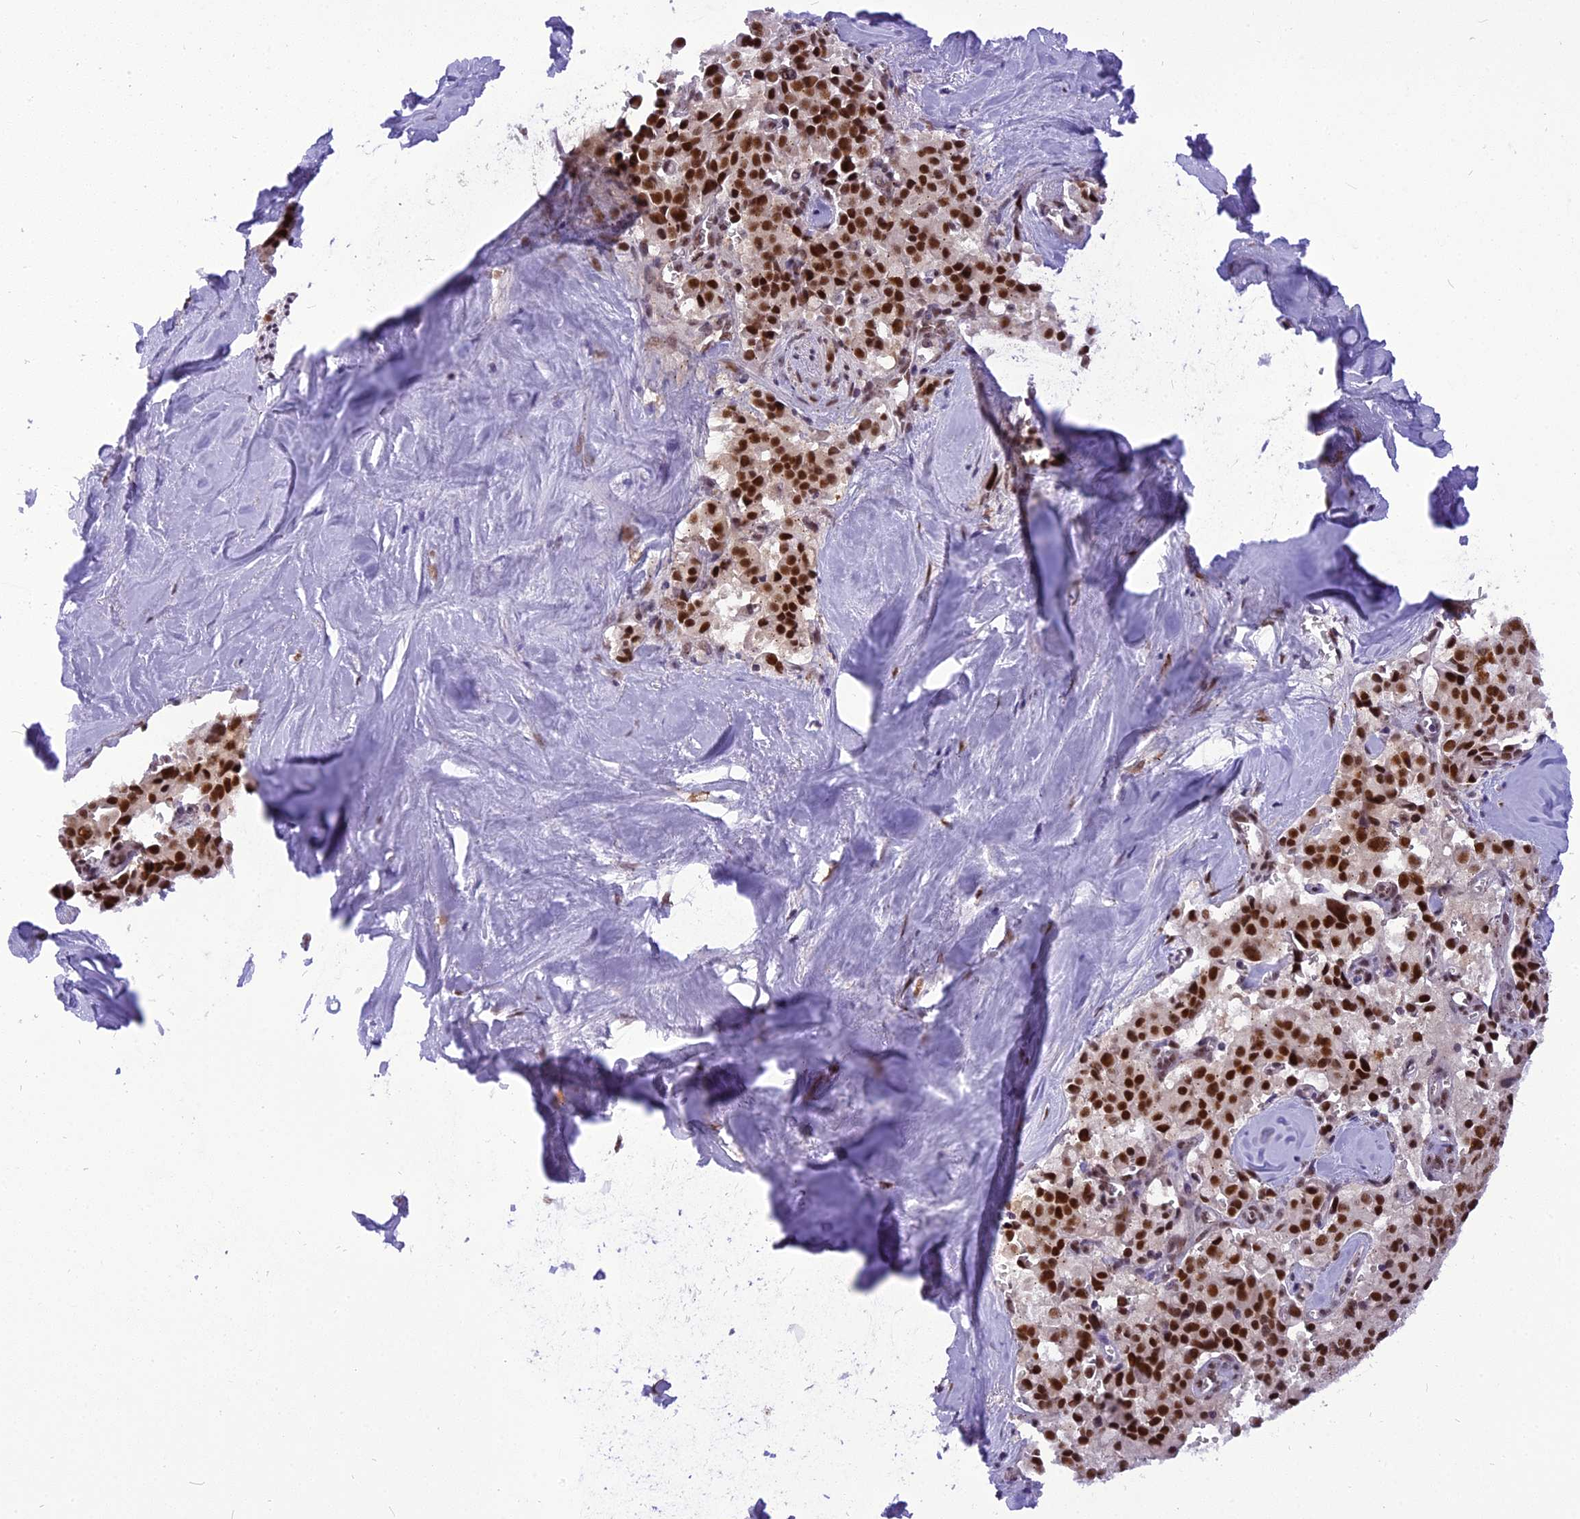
{"staining": {"intensity": "strong", "quantity": ">75%", "location": "nuclear"}, "tissue": "pancreatic cancer", "cell_type": "Tumor cells", "image_type": "cancer", "snomed": [{"axis": "morphology", "description": "Adenocarcinoma, NOS"}, {"axis": "topography", "description": "Pancreas"}], "caption": "High-magnification brightfield microscopy of pancreatic adenocarcinoma stained with DAB (brown) and counterstained with hematoxylin (blue). tumor cells exhibit strong nuclear staining is appreciated in about>75% of cells. The protein of interest is shown in brown color, while the nuclei are stained blue.", "gene": "IRF2BP1", "patient": {"sex": "male", "age": 65}}